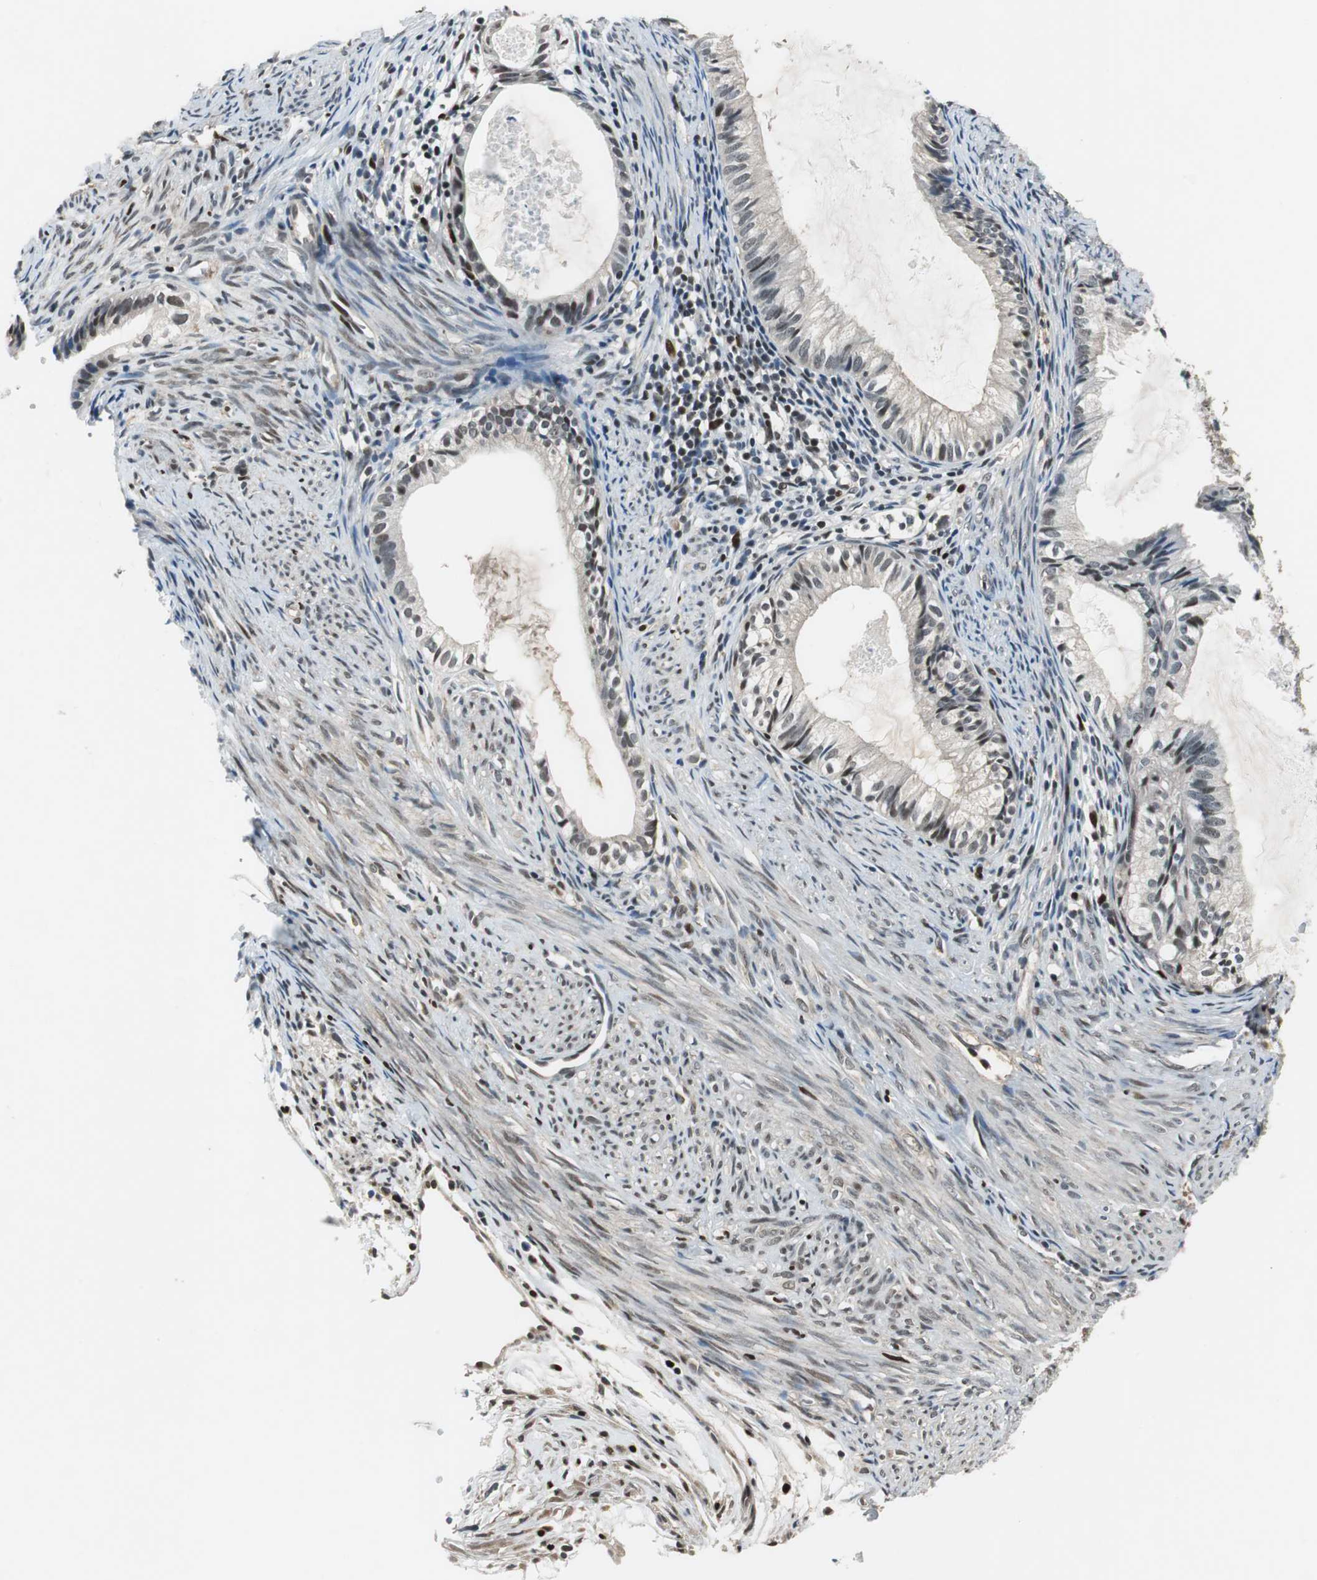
{"staining": {"intensity": "moderate", "quantity": "25%-75%", "location": "nuclear"}, "tissue": "cervical cancer", "cell_type": "Tumor cells", "image_type": "cancer", "snomed": [{"axis": "morphology", "description": "Normal tissue, NOS"}, {"axis": "morphology", "description": "Adenocarcinoma, NOS"}, {"axis": "topography", "description": "Cervix"}, {"axis": "topography", "description": "Endometrium"}], "caption": "Human cervical cancer (adenocarcinoma) stained with a protein marker exhibits moderate staining in tumor cells.", "gene": "MAFB", "patient": {"sex": "female", "age": 86}}